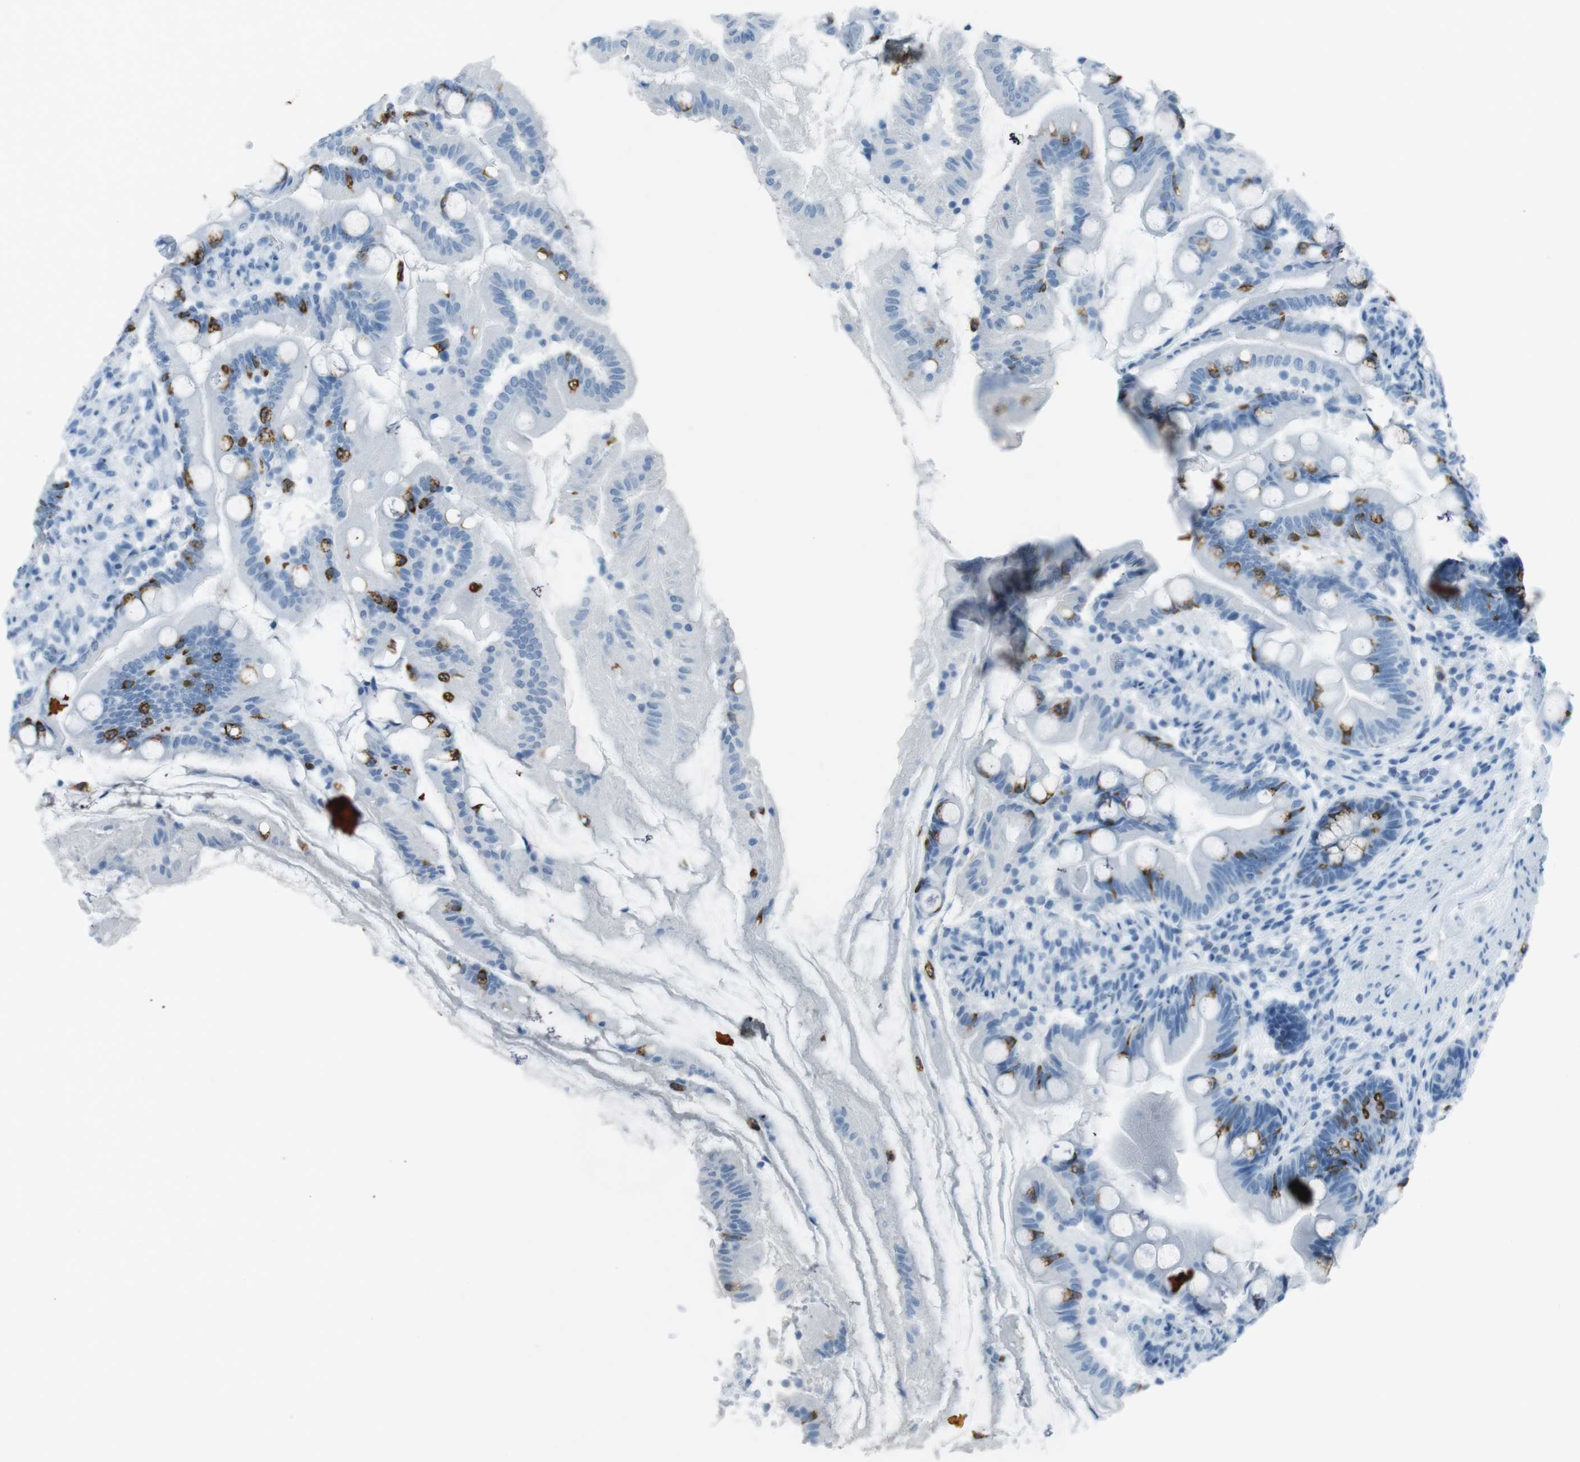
{"staining": {"intensity": "strong", "quantity": "25%-75%", "location": "cytoplasmic/membranous"}, "tissue": "small intestine", "cell_type": "Glandular cells", "image_type": "normal", "snomed": [{"axis": "morphology", "description": "Normal tissue, NOS"}, {"axis": "topography", "description": "Small intestine"}], "caption": "Approximately 25%-75% of glandular cells in unremarkable small intestine show strong cytoplasmic/membranous protein expression as visualized by brown immunohistochemical staining.", "gene": "TMEM207", "patient": {"sex": "female", "age": 56}}